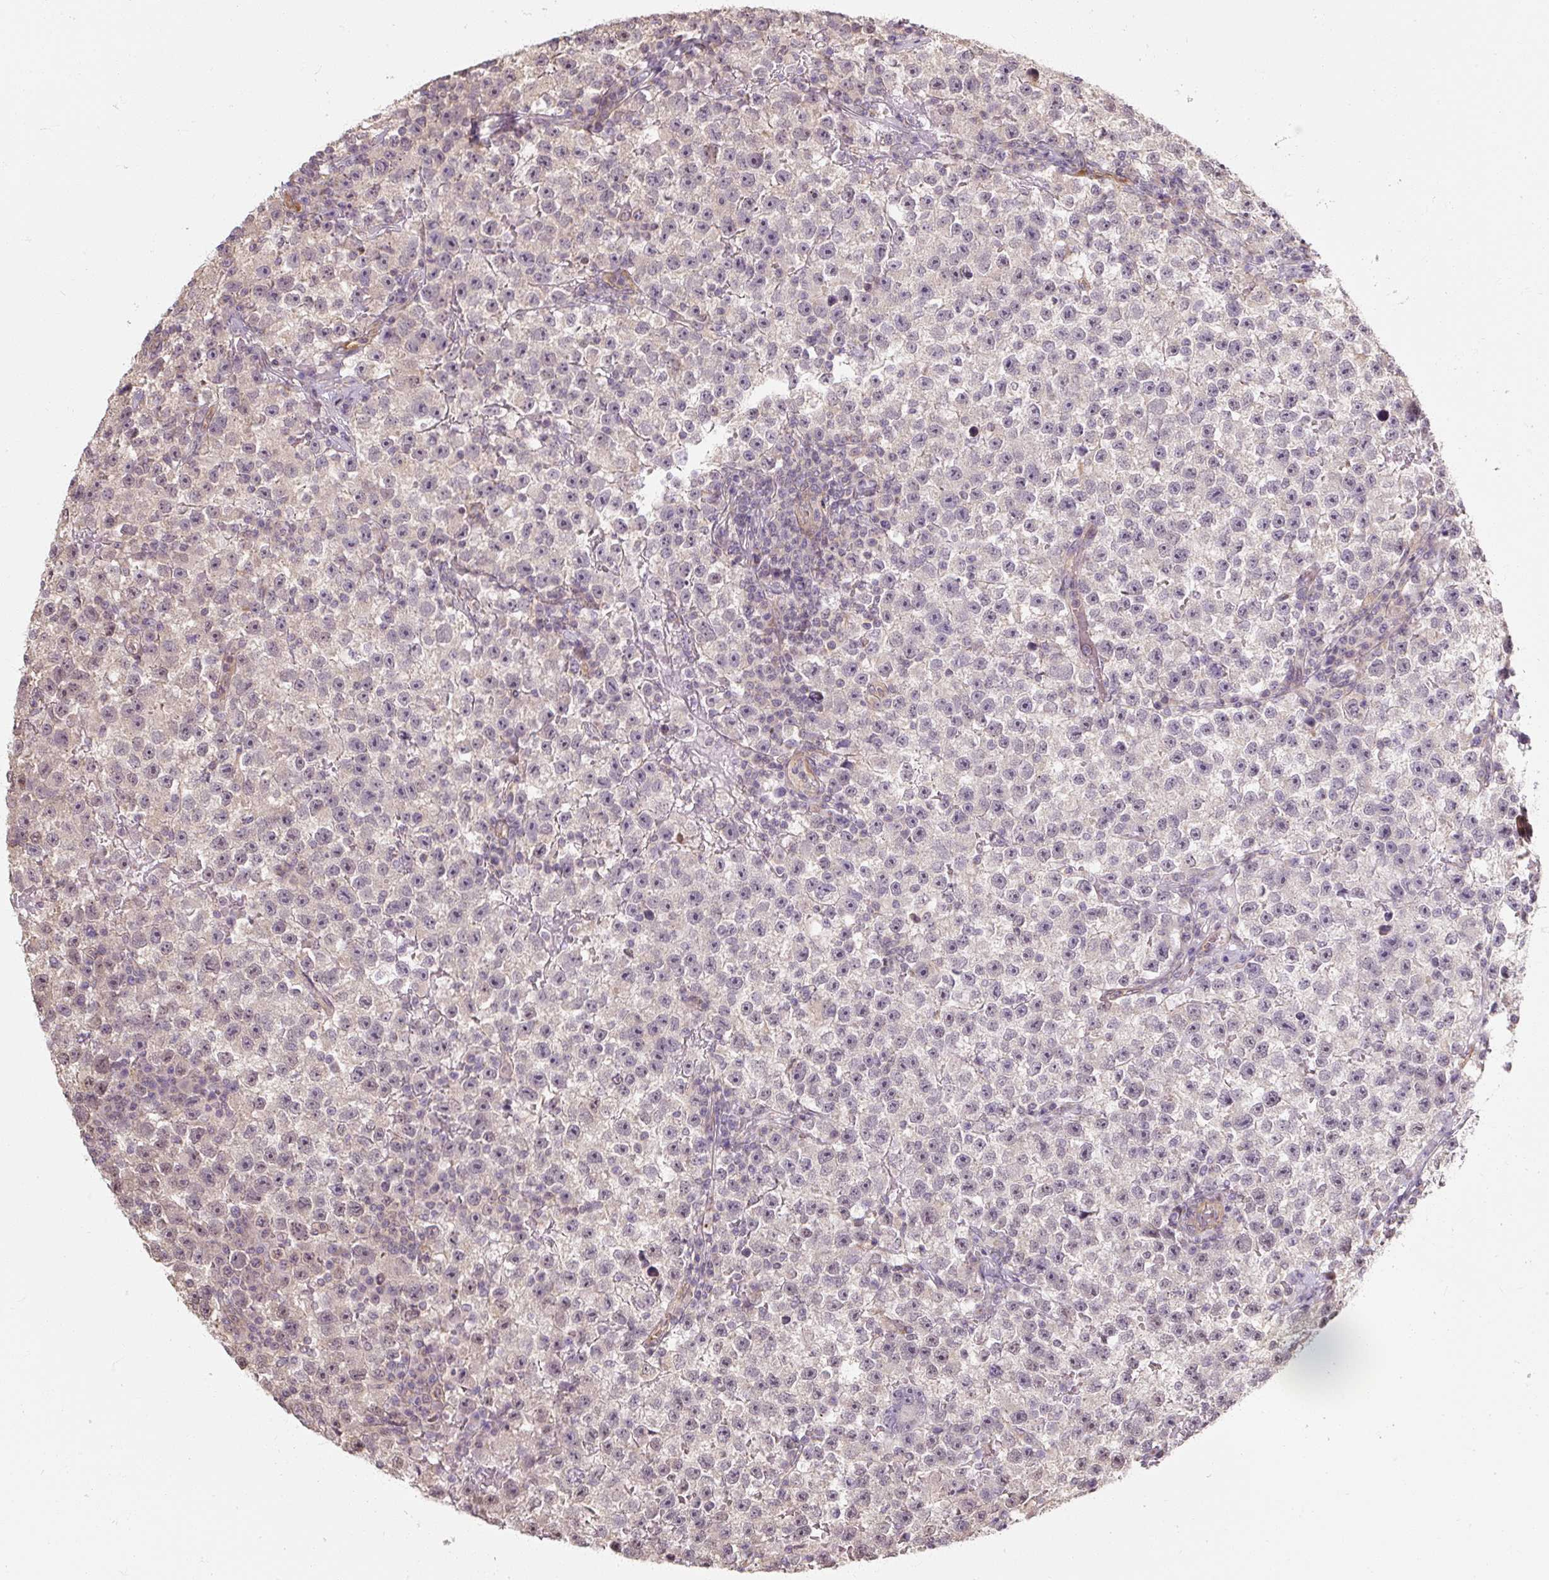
{"staining": {"intensity": "negative", "quantity": "none", "location": "none"}, "tissue": "testis cancer", "cell_type": "Tumor cells", "image_type": "cancer", "snomed": [{"axis": "morphology", "description": "Seminoma, NOS"}, {"axis": "topography", "description": "Testis"}], "caption": "Testis seminoma stained for a protein using immunohistochemistry (IHC) displays no positivity tumor cells.", "gene": "RB1CC1", "patient": {"sex": "male", "age": 22}}